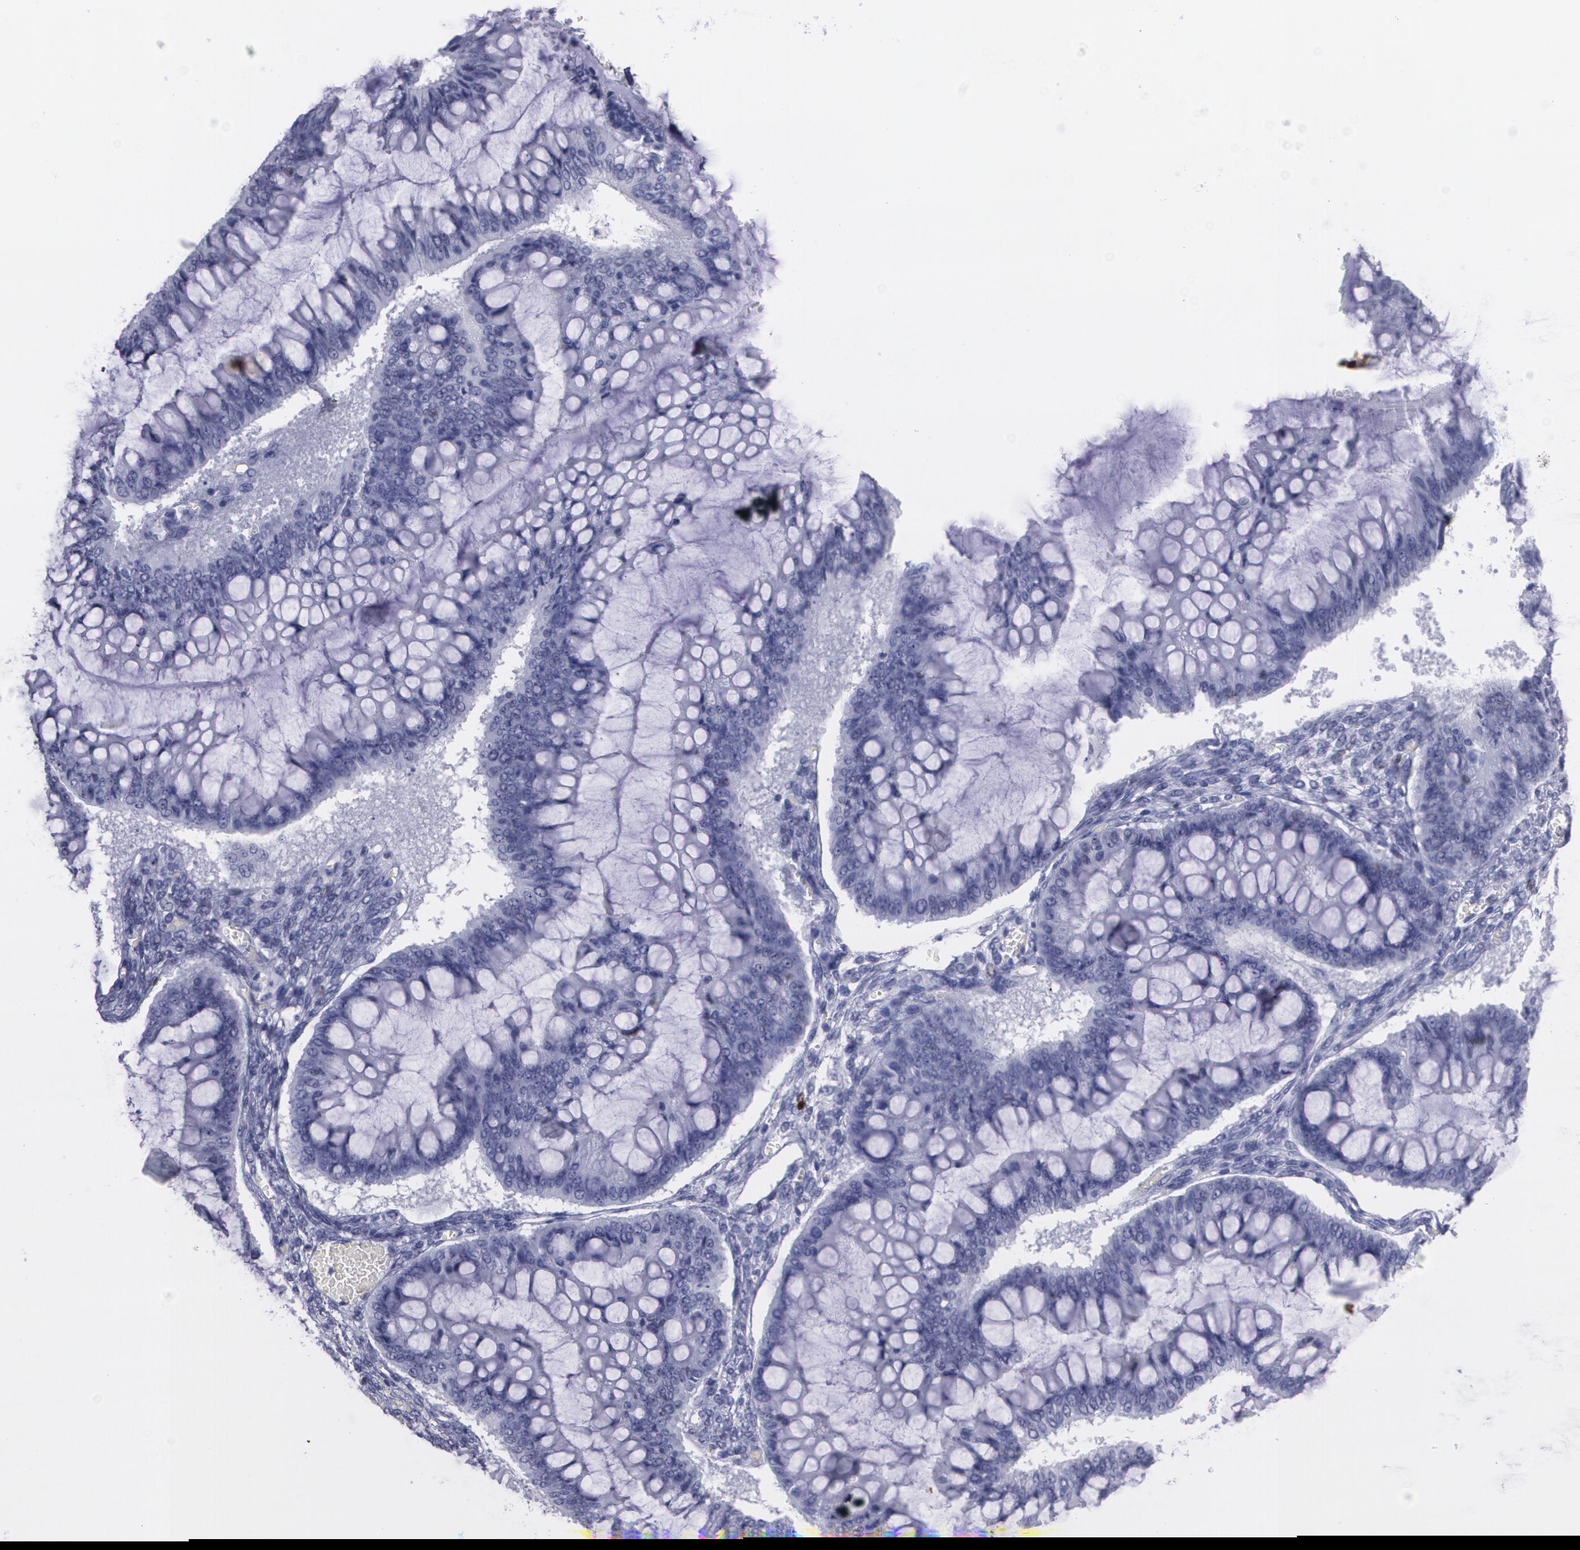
{"staining": {"intensity": "negative", "quantity": "none", "location": "none"}, "tissue": "ovarian cancer", "cell_type": "Tumor cells", "image_type": "cancer", "snomed": [{"axis": "morphology", "description": "Cystadenocarcinoma, mucinous, NOS"}, {"axis": "topography", "description": "Ovary"}], "caption": "This is an immunohistochemistry image of human ovarian cancer (mucinous cystadenocarcinoma). There is no staining in tumor cells.", "gene": "TP53", "patient": {"sex": "female", "age": 73}}